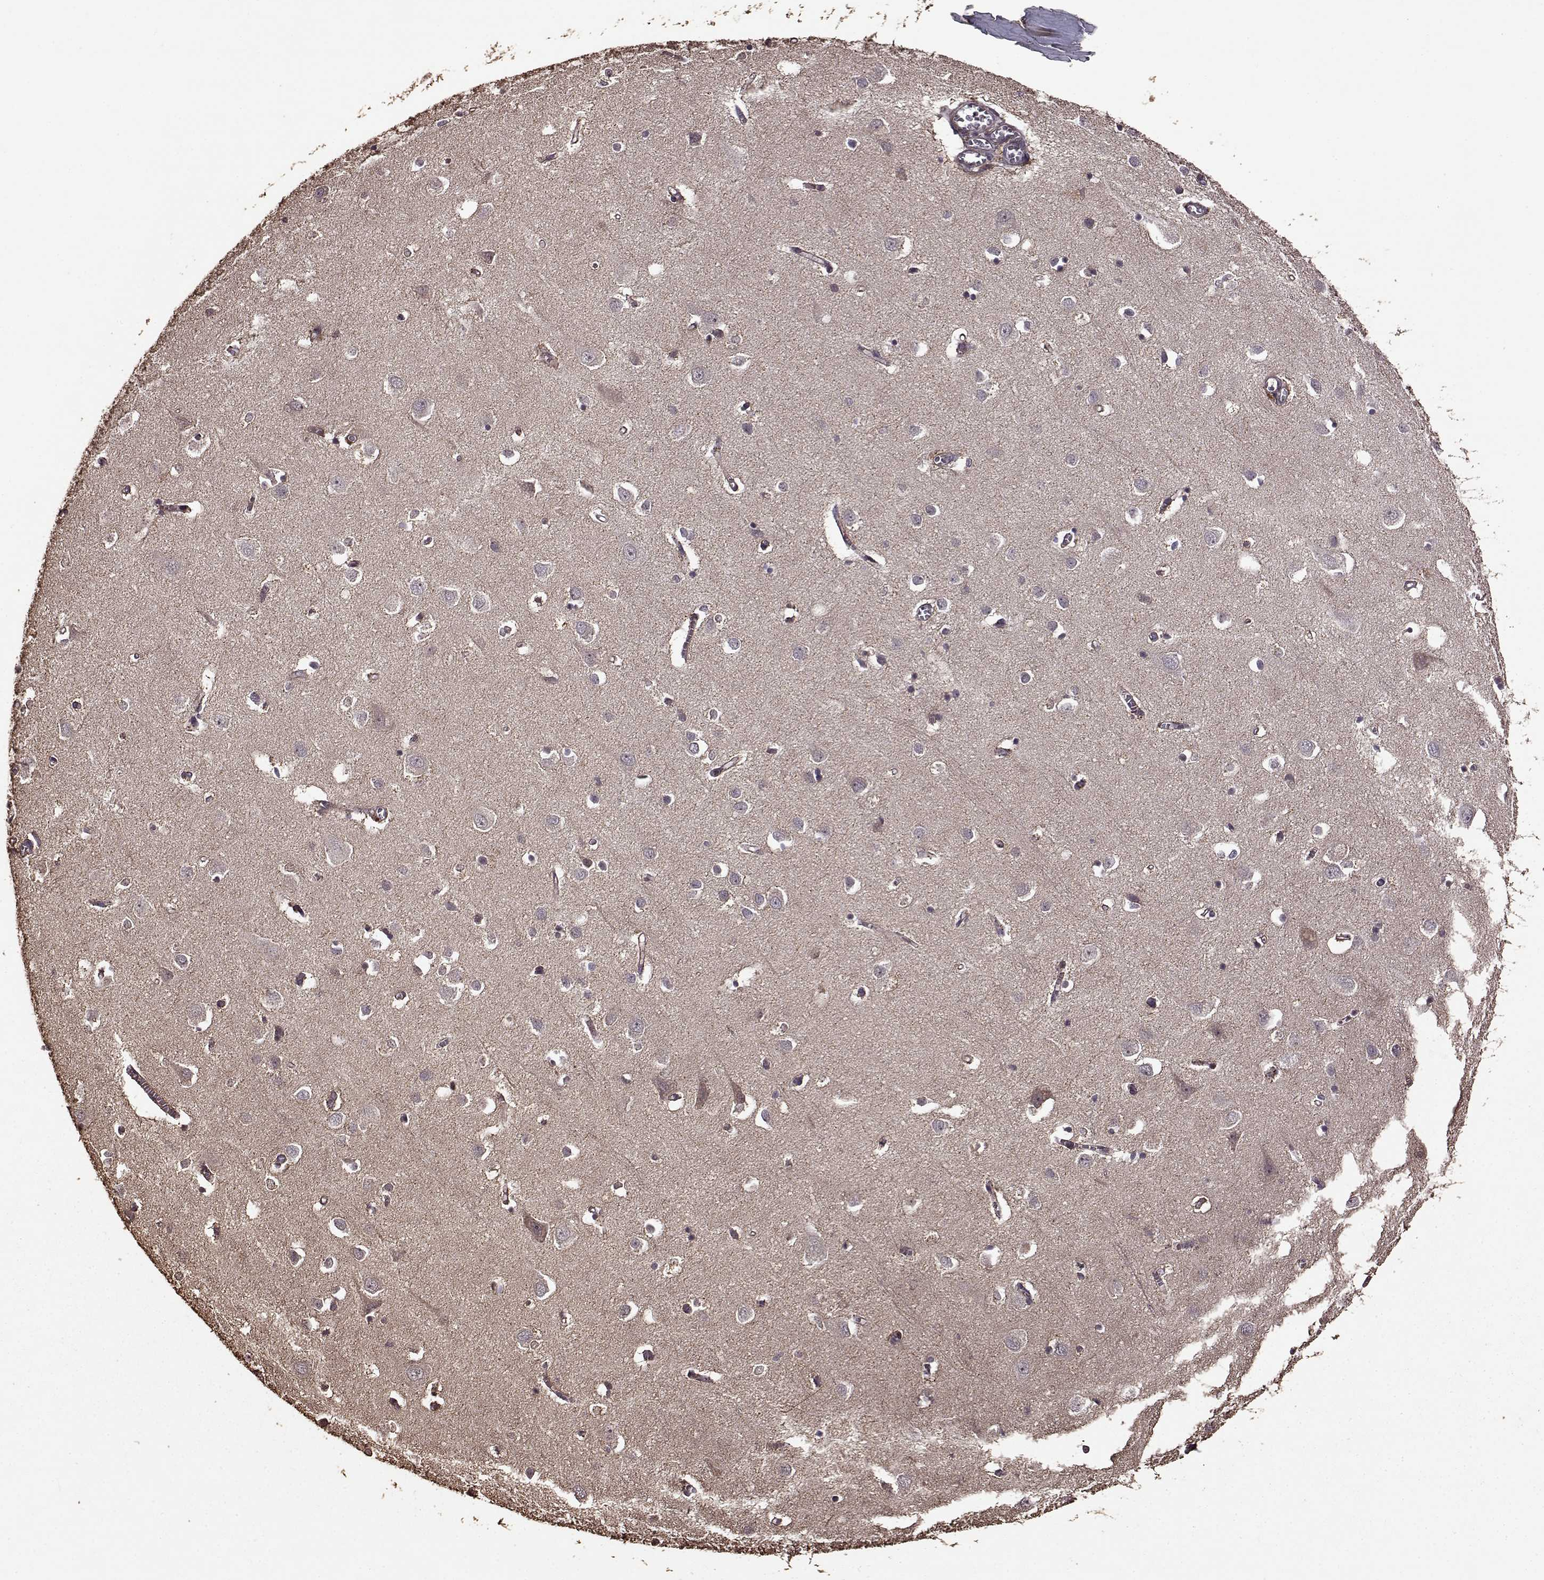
{"staining": {"intensity": "moderate", "quantity": "<25%", "location": "cytoplasmic/membranous"}, "tissue": "cerebral cortex", "cell_type": "Endothelial cells", "image_type": "normal", "snomed": [{"axis": "morphology", "description": "Normal tissue, NOS"}, {"axis": "topography", "description": "Cerebral cortex"}], "caption": "This is a histology image of immunohistochemistry staining of normal cerebral cortex, which shows moderate expression in the cytoplasmic/membranous of endothelial cells.", "gene": "FBXW11", "patient": {"sex": "male", "age": 70}}